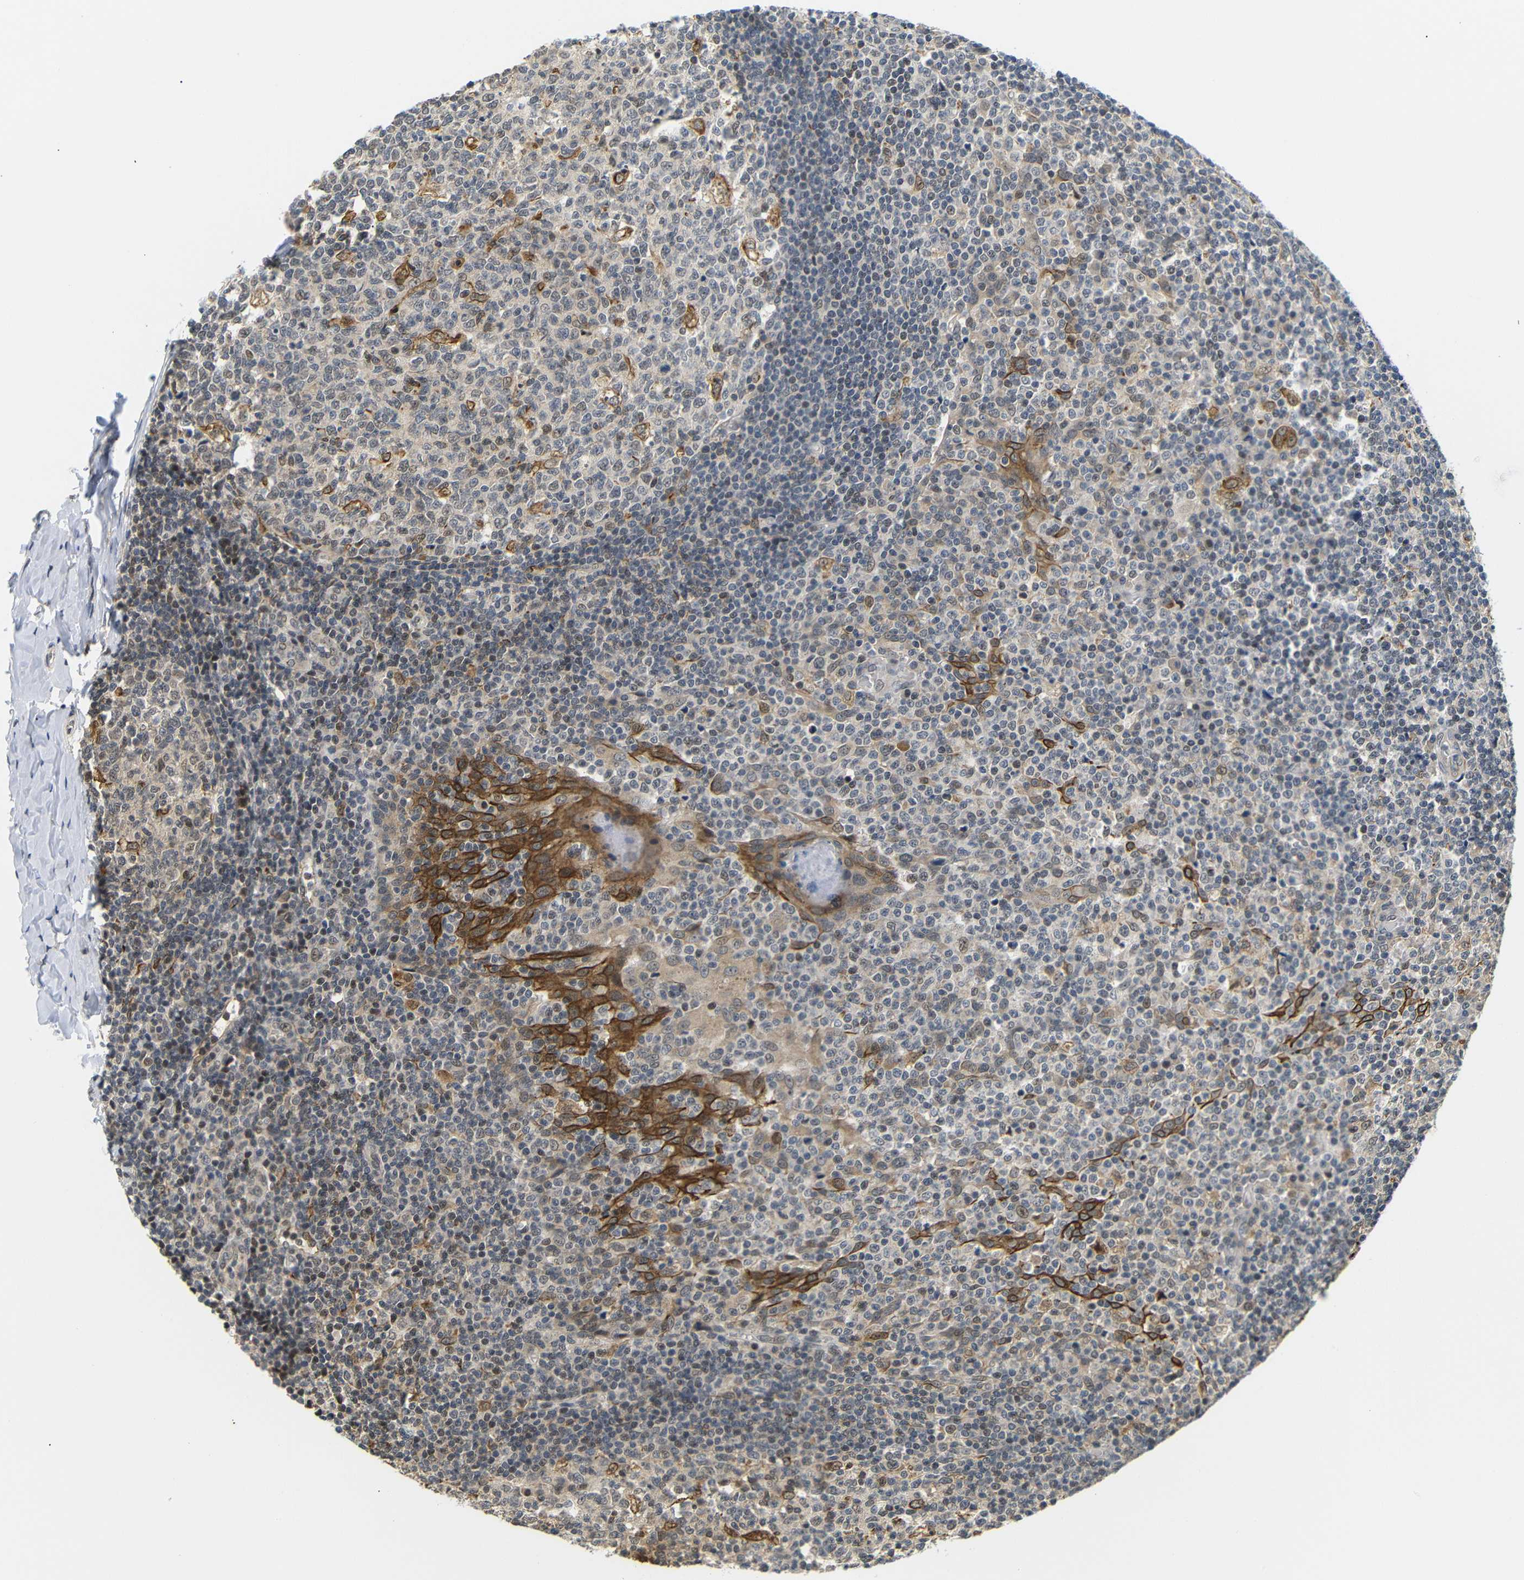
{"staining": {"intensity": "weak", "quantity": "25%-75%", "location": "cytoplasmic/membranous,nuclear"}, "tissue": "tonsil", "cell_type": "Germinal center cells", "image_type": "normal", "snomed": [{"axis": "morphology", "description": "Normal tissue, NOS"}, {"axis": "topography", "description": "Tonsil"}], "caption": "Immunohistochemical staining of normal tonsil exhibits 25%-75% levels of weak cytoplasmic/membranous,nuclear protein expression in approximately 25%-75% of germinal center cells.", "gene": "GJA5", "patient": {"sex": "female", "age": 19}}